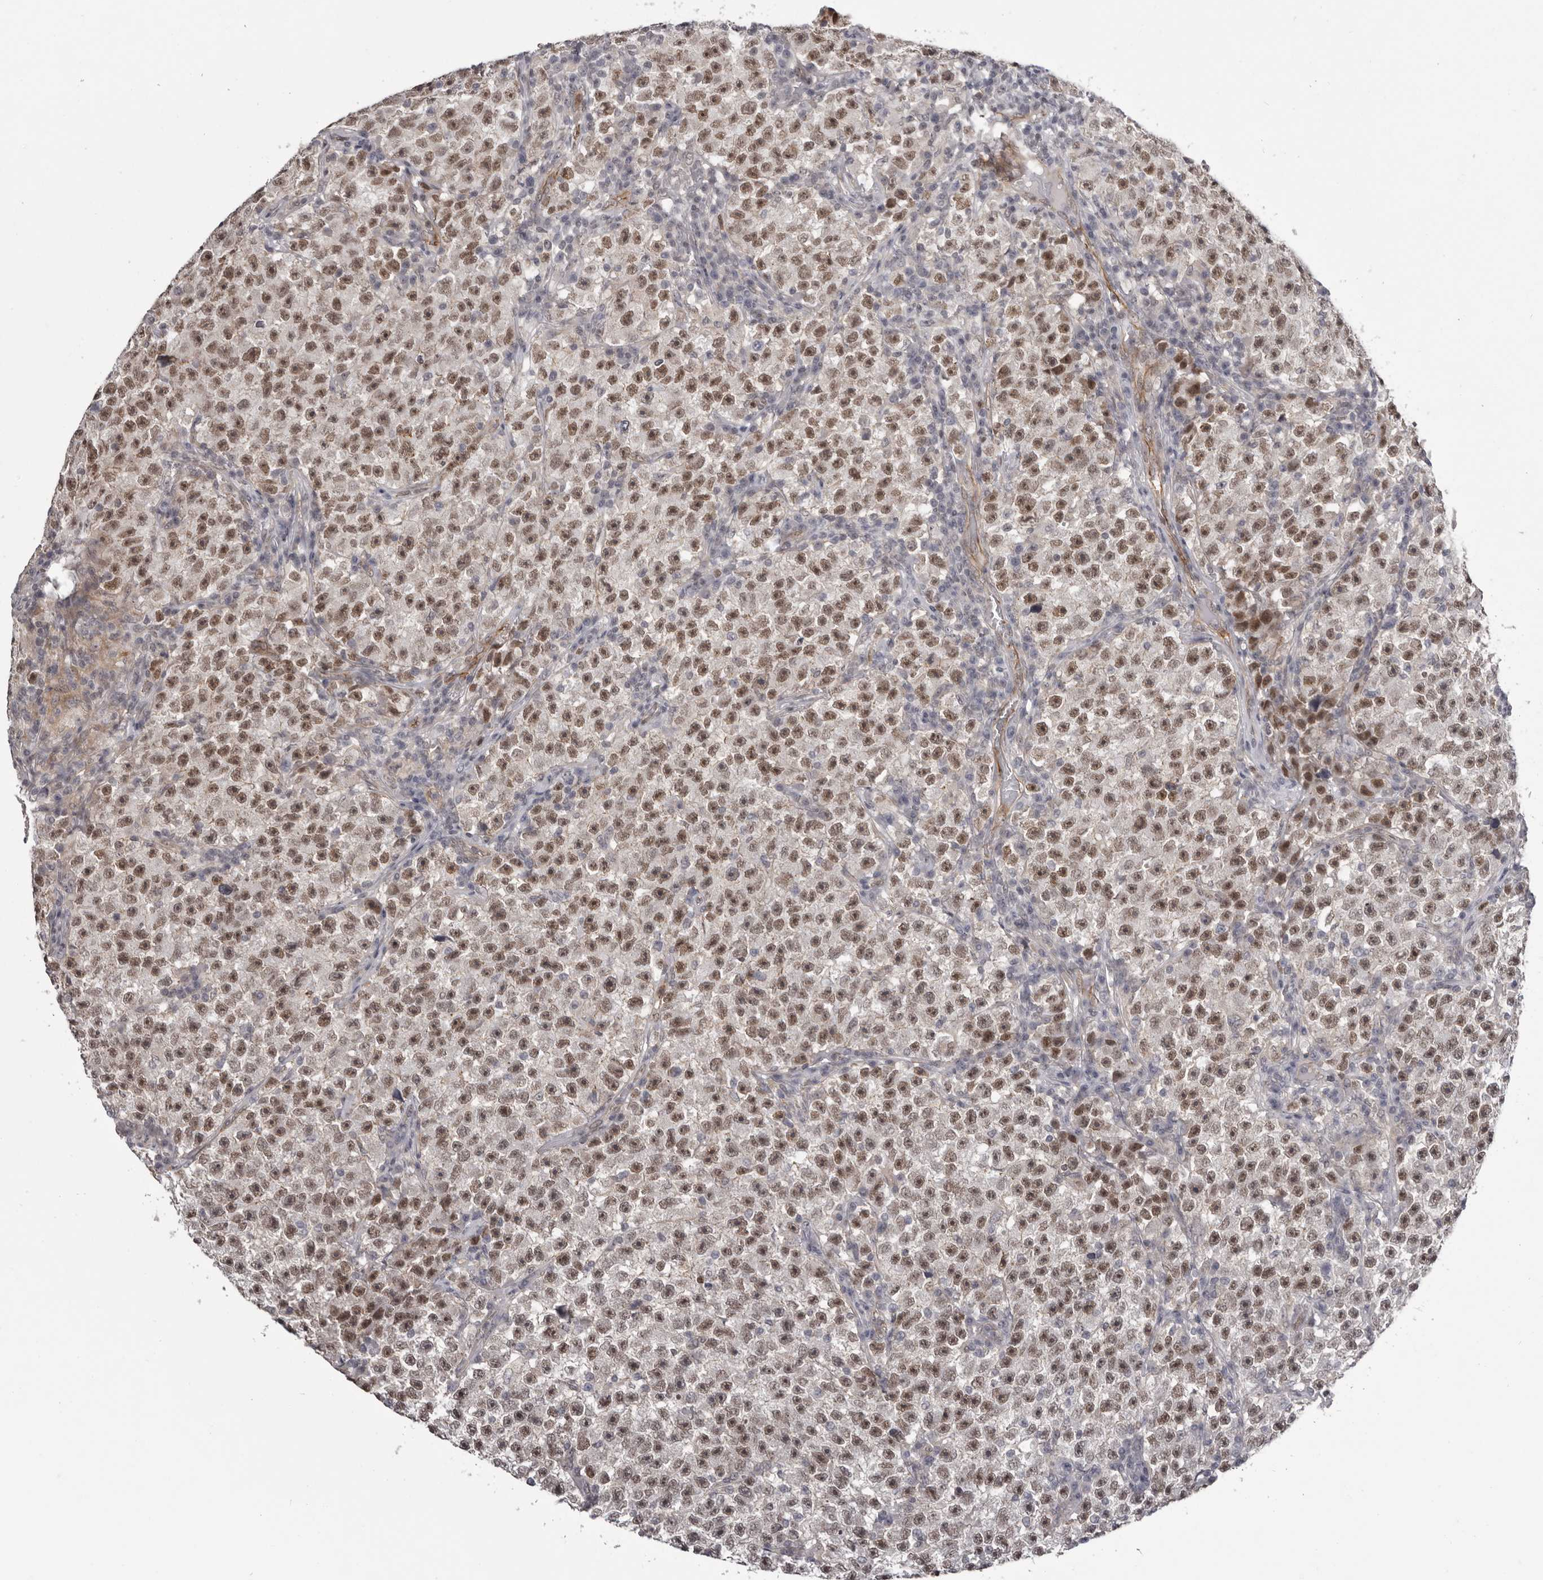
{"staining": {"intensity": "moderate", "quantity": ">75%", "location": "nuclear"}, "tissue": "testis cancer", "cell_type": "Tumor cells", "image_type": "cancer", "snomed": [{"axis": "morphology", "description": "Seminoma, NOS"}, {"axis": "topography", "description": "Testis"}], "caption": "An immunohistochemistry image of neoplastic tissue is shown. Protein staining in brown highlights moderate nuclear positivity in seminoma (testis) within tumor cells. (DAB = brown stain, brightfield microscopy at high magnification).", "gene": "RNF2", "patient": {"sex": "male", "age": 22}}